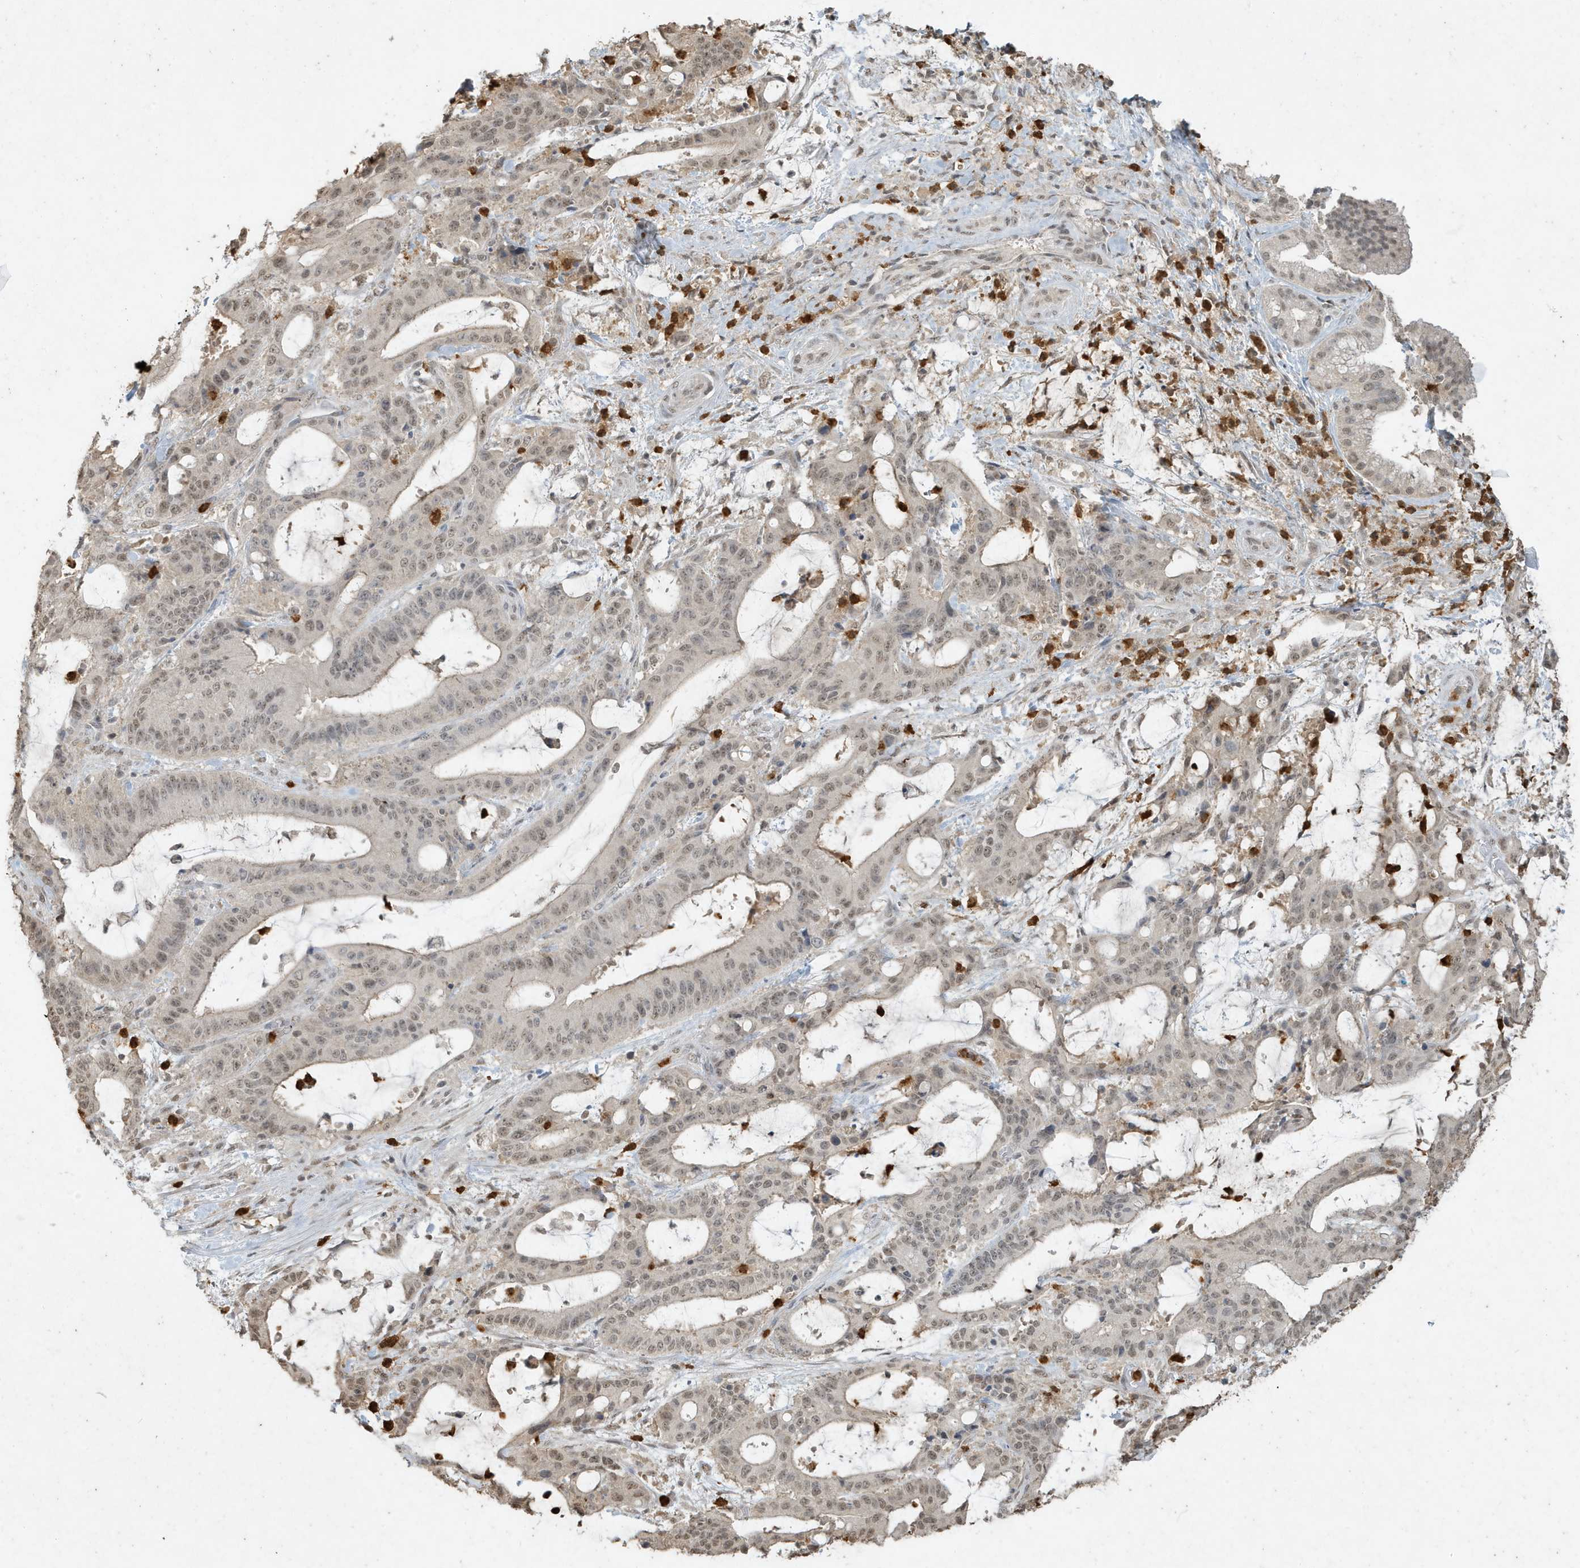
{"staining": {"intensity": "weak", "quantity": ">75%", "location": "nuclear"}, "tissue": "liver cancer", "cell_type": "Tumor cells", "image_type": "cancer", "snomed": [{"axis": "morphology", "description": "Normal tissue, NOS"}, {"axis": "morphology", "description": "Cholangiocarcinoma"}, {"axis": "topography", "description": "Liver"}, {"axis": "topography", "description": "Peripheral nerve tissue"}], "caption": "A histopathology image of liver cancer stained for a protein shows weak nuclear brown staining in tumor cells.", "gene": "DEFA1", "patient": {"sex": "female", "age": 73}}